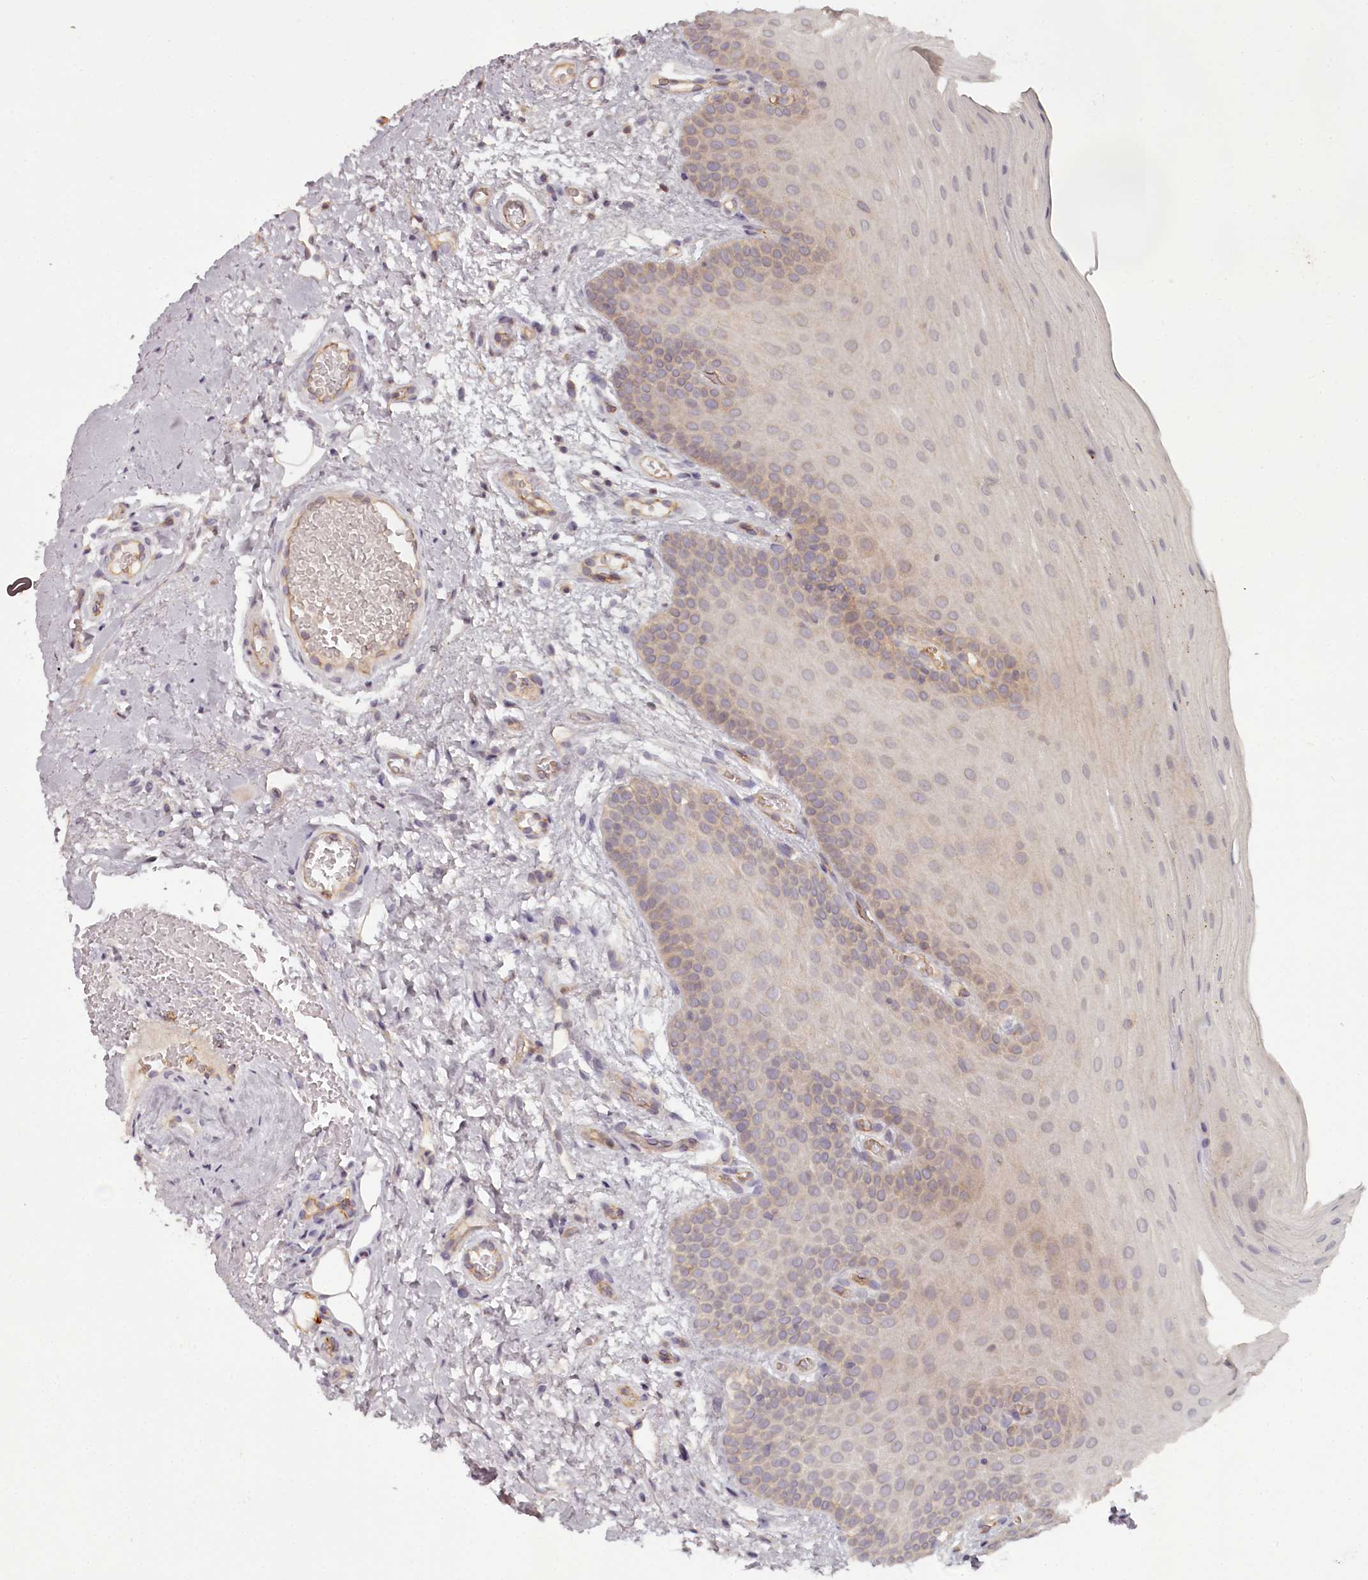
{"staining": {"intensity": "moderate", "quantity": "25%-75%", "location": "cytoplasmic/membranous"}, "tissue": "oral mucosa", "cell_type": "Squamous epithelial cells", "image_type": "normal", "snomed": [{"axis": "morphology", "description": "Normal tissue, NOS"}, {"axis": "topography", "description": "Oral tissue"}], "caption": "Moderate cytoplasmic/membranous protein staining is present in approximately 25%-75% of squamous epithelial cells in oral mucosa. The protein is stained brown, and the nuclei are stained in blue (DAB (3,3'-diaminobenzidine) IHC with brightfield microscopy, high magnification).", "gene": "TMIE", "patient": {"sex": "male", "age": 68}}